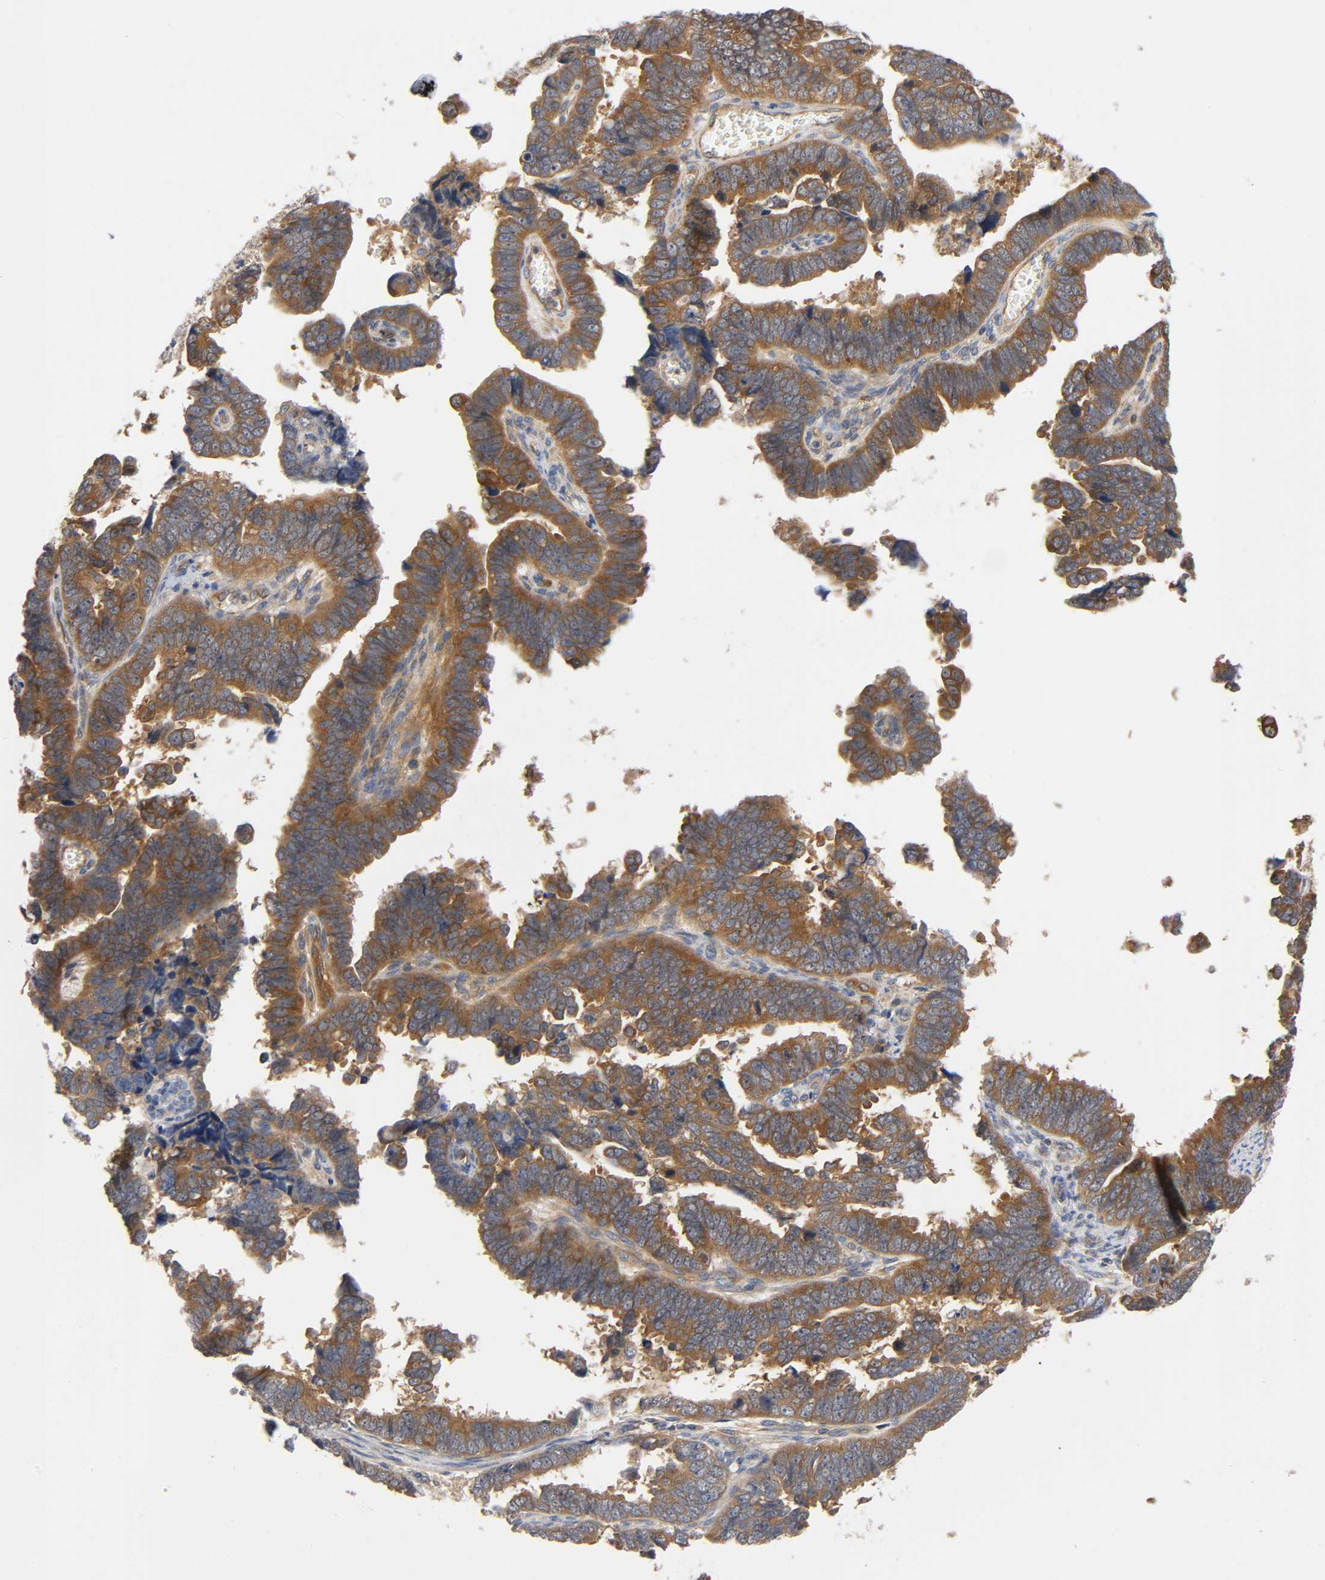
{"staining": {"intensity": "moderate", "quantity": ">75%", "location": "cytoplasmic/membranous"}, "tissue": "endometrial cancer", "cell_type": "Tumor cells", "image_type": "cancer", "snomed": [{"axis": "morphology", "description": "Adenocarcinoma, NOS"}, {"axis": "topography", "description": "Endometrium"}], "caption": "Endometrial adenocarcinoma stained with DAB immunohistochemistry shows medium levels of moderate cytoplasmic/membranous staining in approximately >75% of tumor cells. (Brightfield microscopy of DAB IHC at high magnification).", "gene": "PRKAB1", "patient": {"sex": "female", "age": 75}}